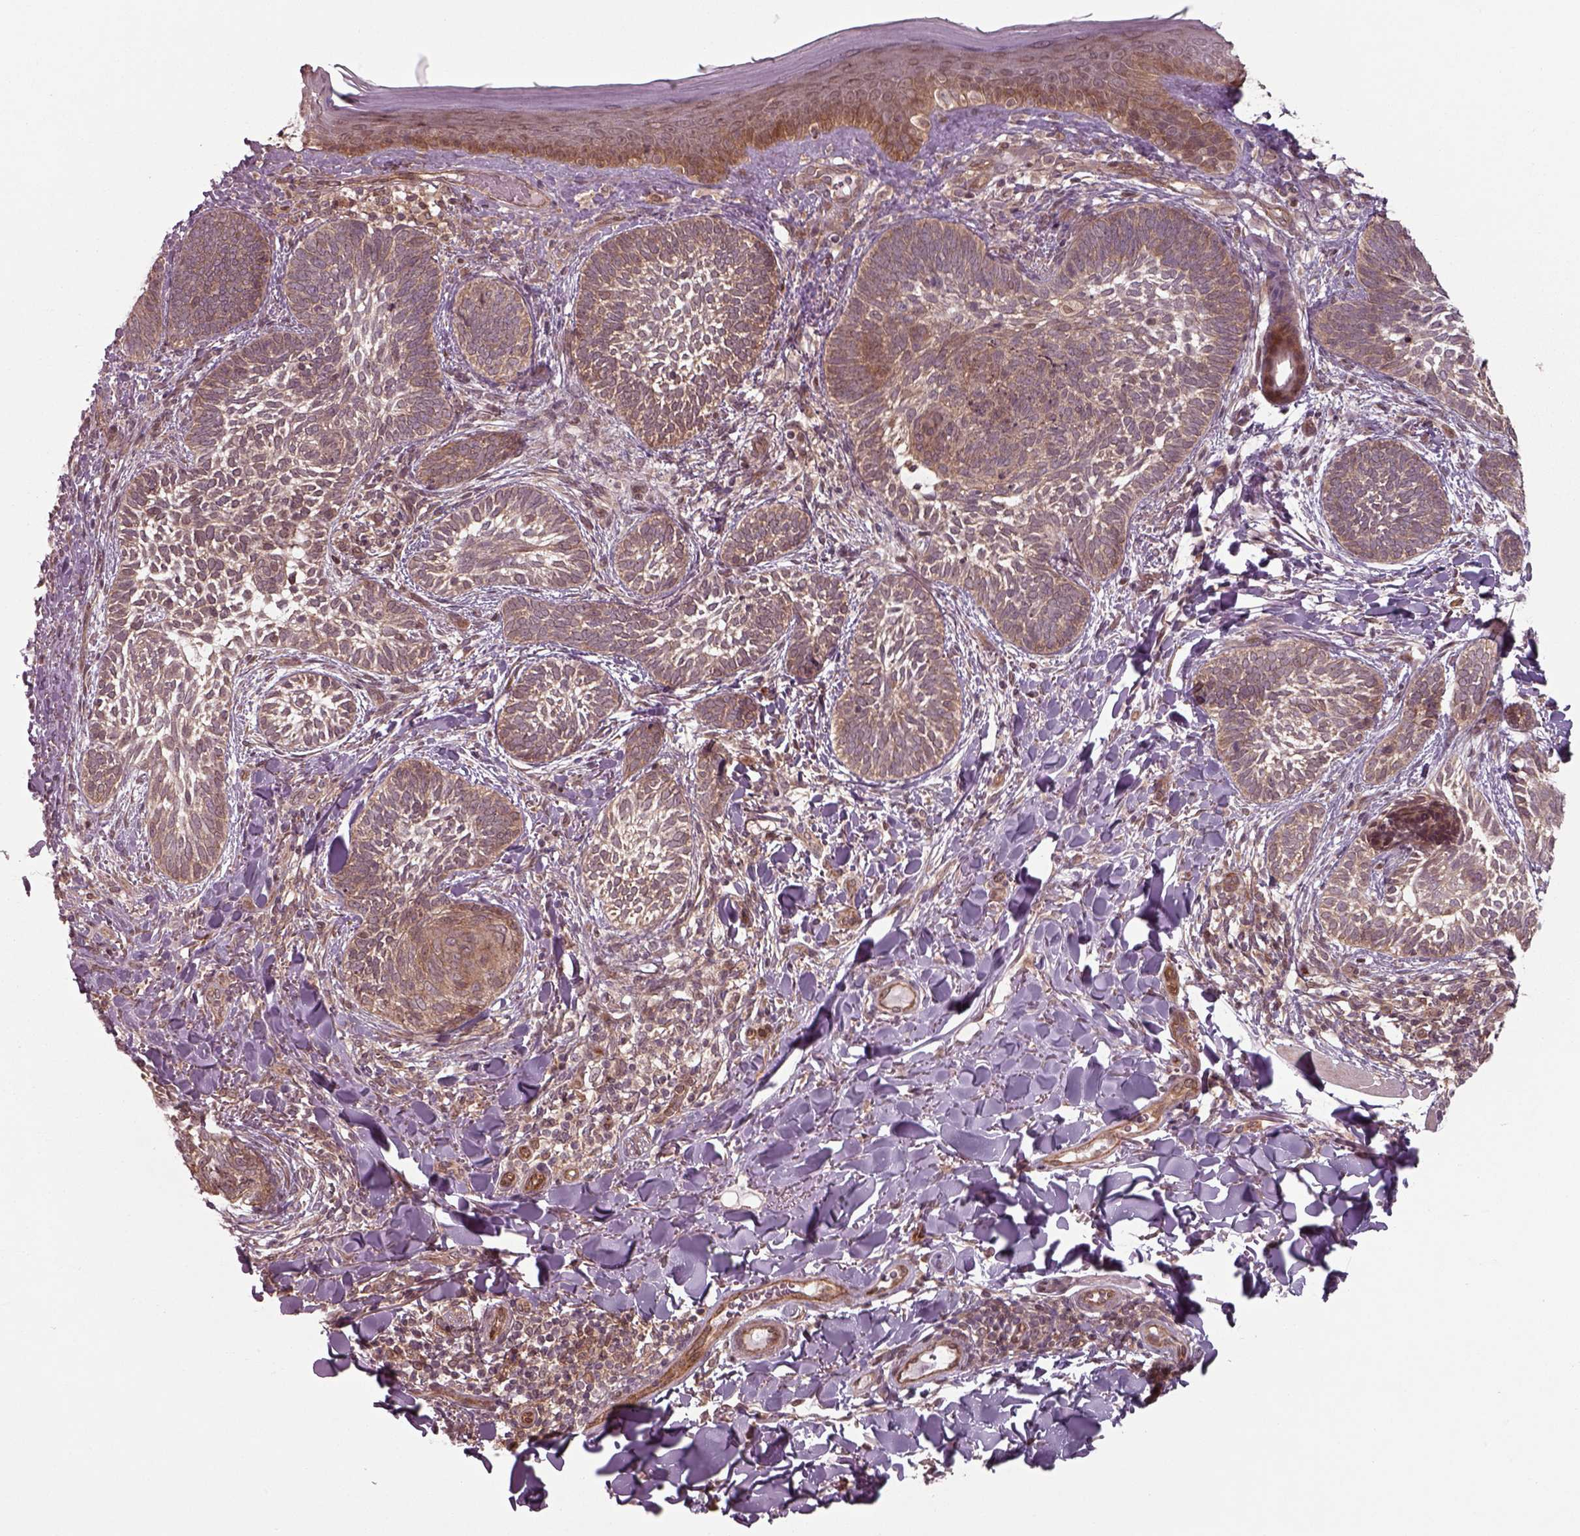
{"staining": {"intensity": "moderate", "quantity": ">75%", "location": "cytoplasmic/membranous"}, "tissue": "skin cancer", "cell_type": "Tumor cells", "image_type": "cancer", "snomed": [{"axis": "morphology", "description": "Normal tissue, NOS"}, {"axis": "morphology", "description": "Basal cell carcinoma"}, {"axis": "topography", "description": "Skin"}], "caption": "Human basal cell carcinoma (skin) stained with a brown dye exhibits moderate cytoplasmic/membranous positive positivity in approximately >75% of tumor cells.", "gene": "CHMP3", "patient": {"sex": "male", "age": 46}}